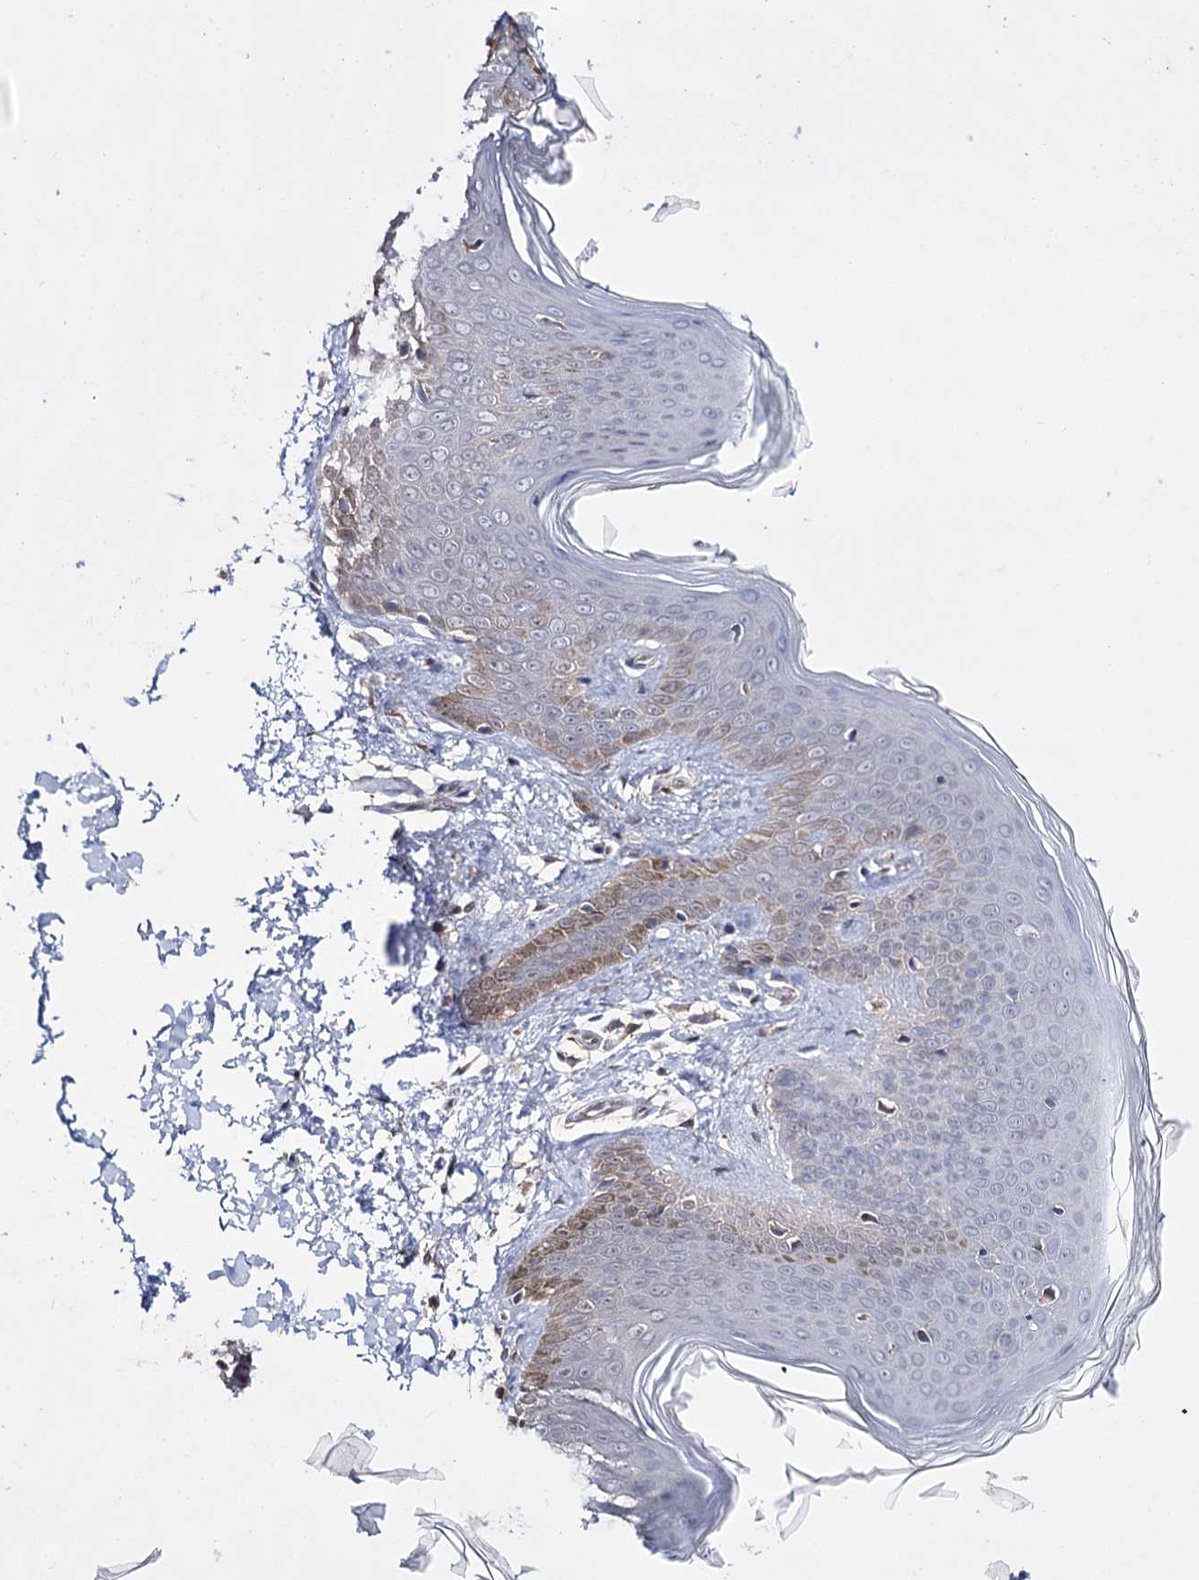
{"staining": {"intensity": "moderate", "quantity": "25%-75%", "location": "cytoplasmic/membranous,nuclear"}, "tissue": "skin", "cell_type": "Fibroblasts", "image_type": "normal", "snomed": [{"axis": "morphology", "description": "Normal tissue, NOS"}, {"axis": "topography", "description": "Skin"}], "caption": "Normal skin was stained to show a protein in brown. There is medium levels of moderate cytoplasmic/membranous,nuclear positivity in about 25%-75% of fibroblasts.", "gene": "PTER", "patient": {"sex": "male", "age": 36}}